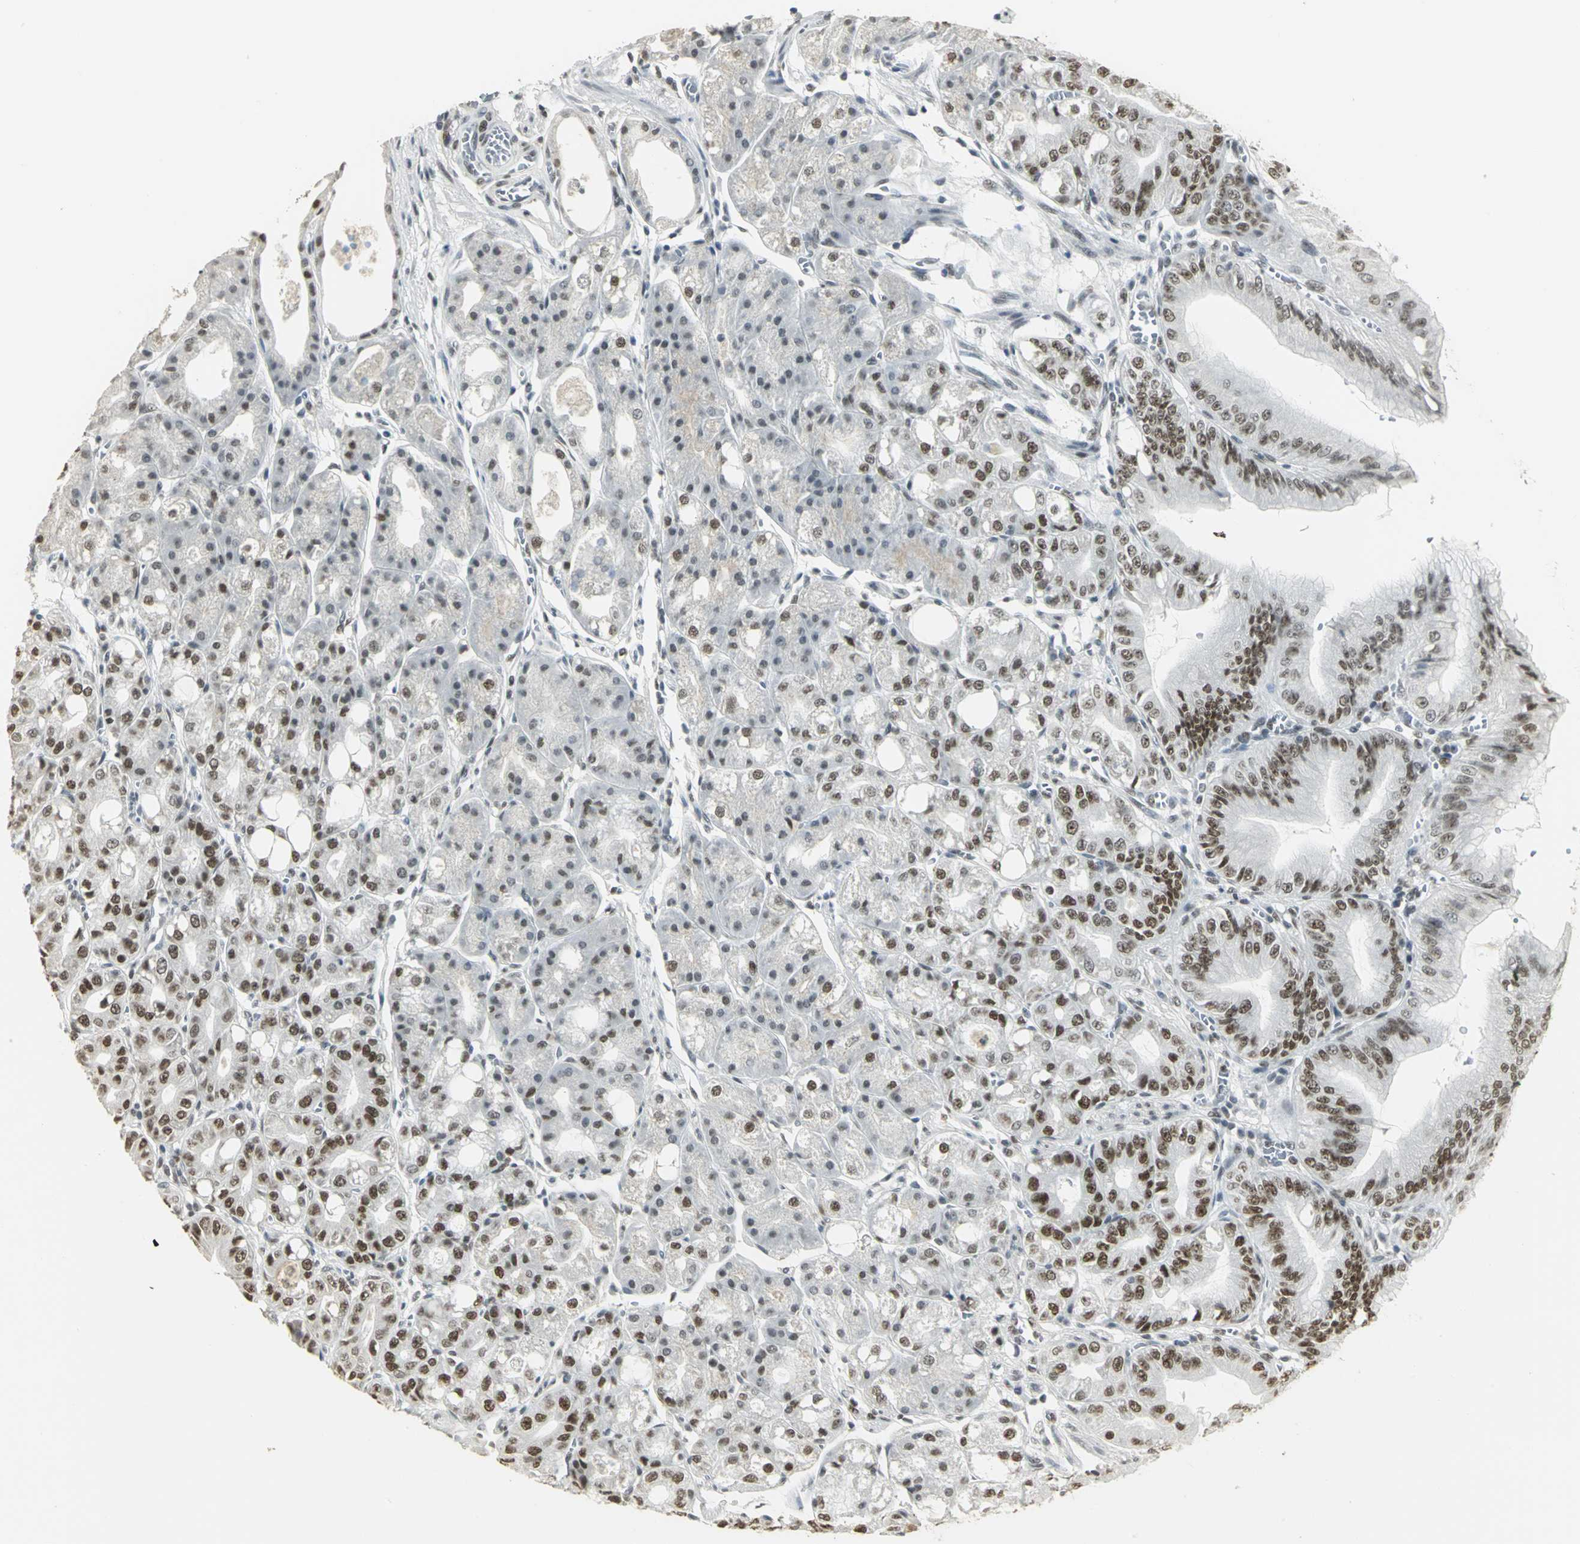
{"staining": {"intensity": "strong", "quantity": ">75%", "location": "nuclear"}, "tissue": "stomach", "cell_type": "Glandular cells", "image_type": "normal", "snomed": [{"axis": "morphology", "description": "Normal tissue, NOS"}, {"axis": "topography", "description": "Stomach, lower"}], "caption": "Stomach stained with DAB immunohistochemistry (IHC) demonstrates high levels of strong nuclear positivity in about >75% of glandular cells. The staining is performed using DAB brown chromogen to label protein expression. The nuclei are counter-stained blue using hematoxylin.", "gene": "CBX3", "patient": {"sex": "male", "age": 71}}